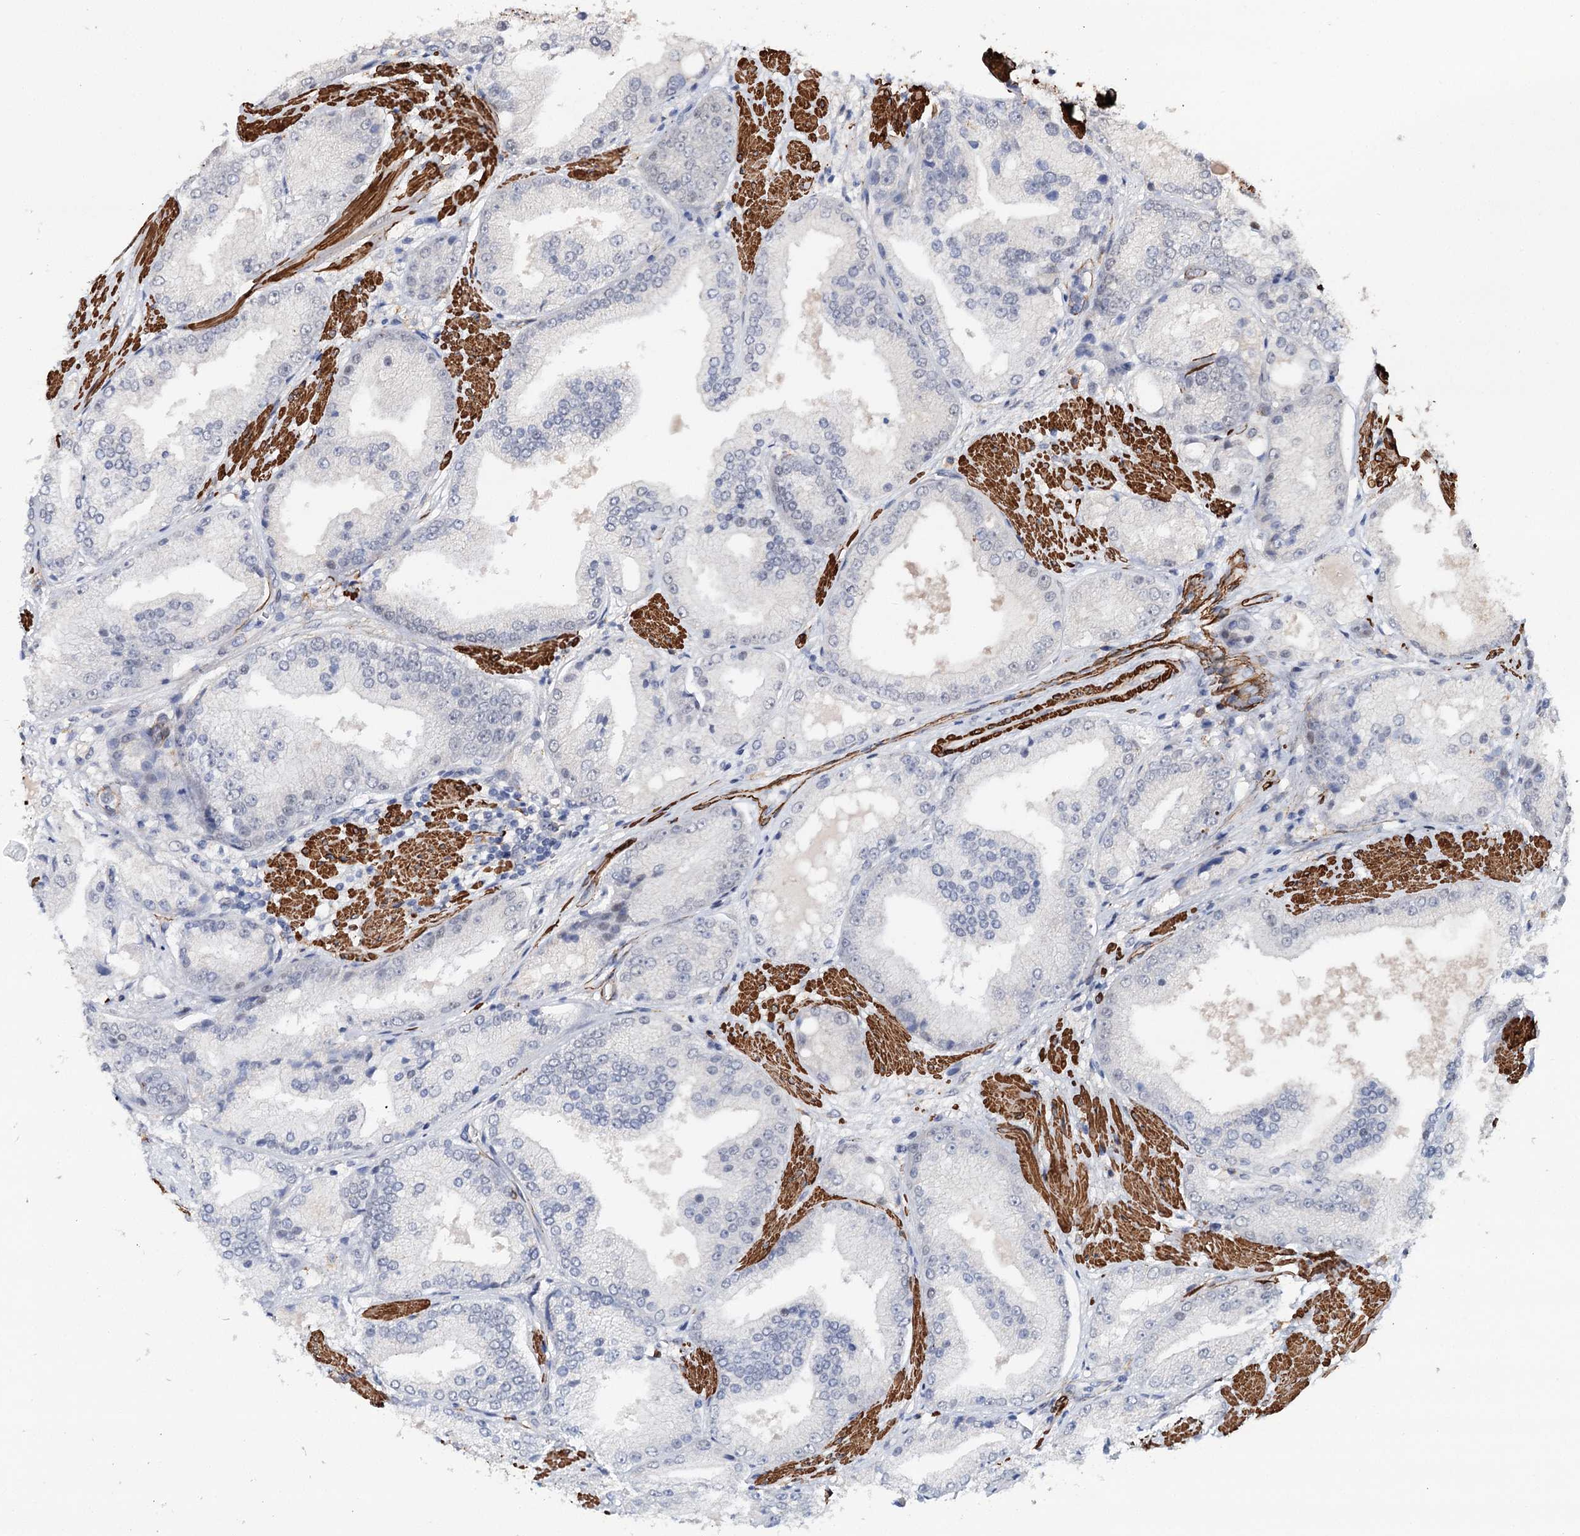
{"staining": {"intensity": "negative", "quantity": "none", "location": "none"}, "tissue": "prostate cancer", "cell_type": "Tumor cells", "image_type": "cancer", "snomed": [{"axis": "morphology", "description": "Adenocarcinoma, Low grade"}, {"axis": "topography", "description": "Prostate"}], "caption": "Micrograph shows no significant protein positivity in tumor cells of prostate cancer.", "gene": "CFAP46", "patient": {"sex": "male", "age": 67}}